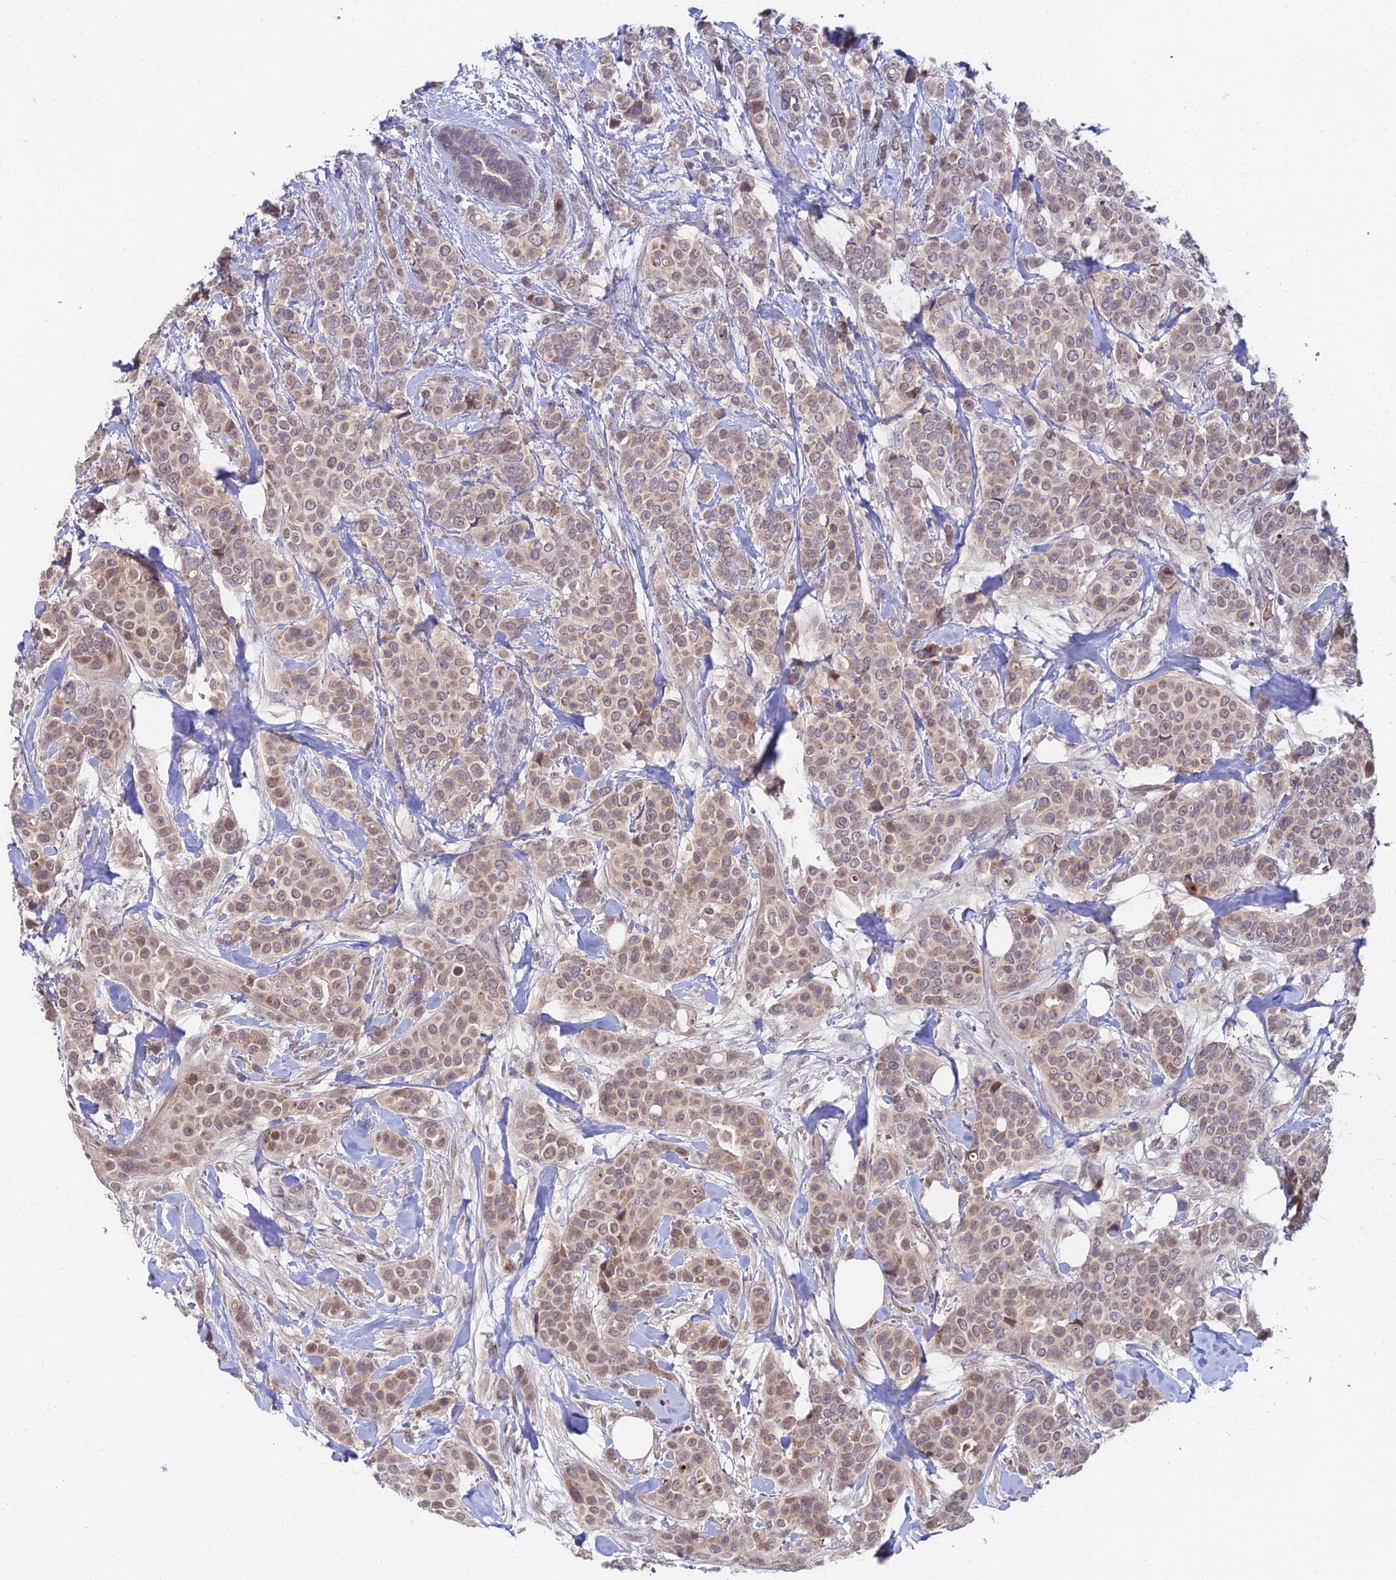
{"staining": {"intensity": "moderate", "quantity": ">75%", "location": "cytoplasmic/membranous,nuclear"}, "tissue": "breast cancer", "cell_type": "Tumor cells", "image_type": "cancer", "snomed": [{"axis": "morphology", "description": "Lobular carcinoma"}, {"axis": "topography", "description": "Breast"}], "caption": "There is medium levels of moderate cytoplasmic/membranous and nuclear positivity in tumor cells of breast cancer, as demonstrated by immunohistochemical staining (brown color).", "gene": "WDR43", "patient": {"sex": "female", "age": 51}}